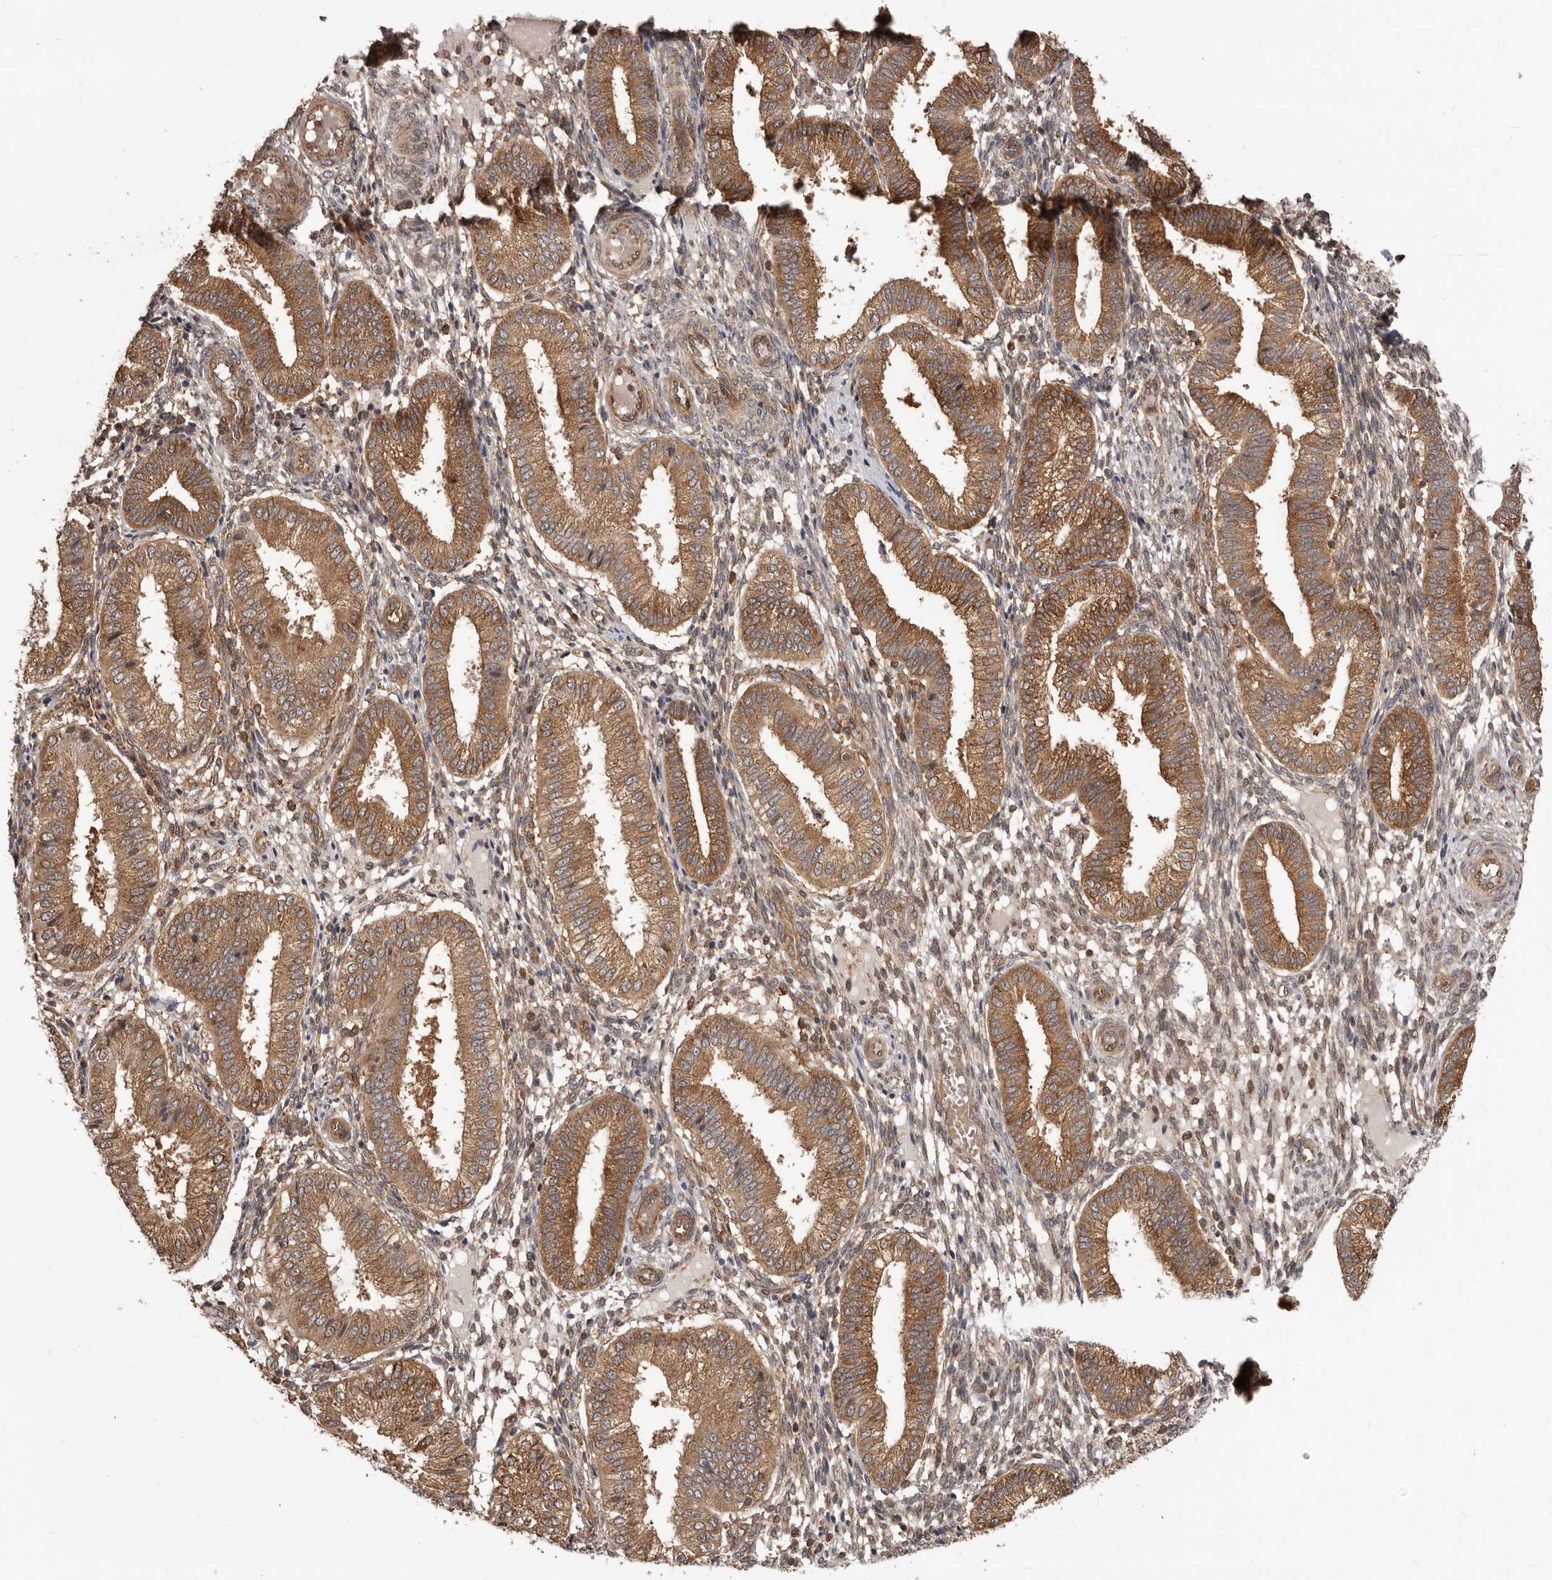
{"staining": {"intensity": "moderate", "quantity": "25%-75%", "location": "cytoplasmic/membranous"}, "tissue": "endometrium", "cell_type": "Cells in endometrial stroma", "image_type": "normal", "snomed": [{"axis": "morphology", "description": "Normal tissue, NOS"}, {"axis": "topography", "description": "Endometrium"}], "caption": "High-magnification brightfield microscopy of unremarkable endometrium stained with DAB (brown) and counterstained with hematoxylin (blue). cells in endometrial stroma exhibit moderate cytoplasmic/membranous positivity is identified in about25%-75% of cells. Immunohistochemistry stains the protein in brown and the nuclei are stained blue.", "gene": "HBS1L", "patient": {"sex": "female", "age": 39}}